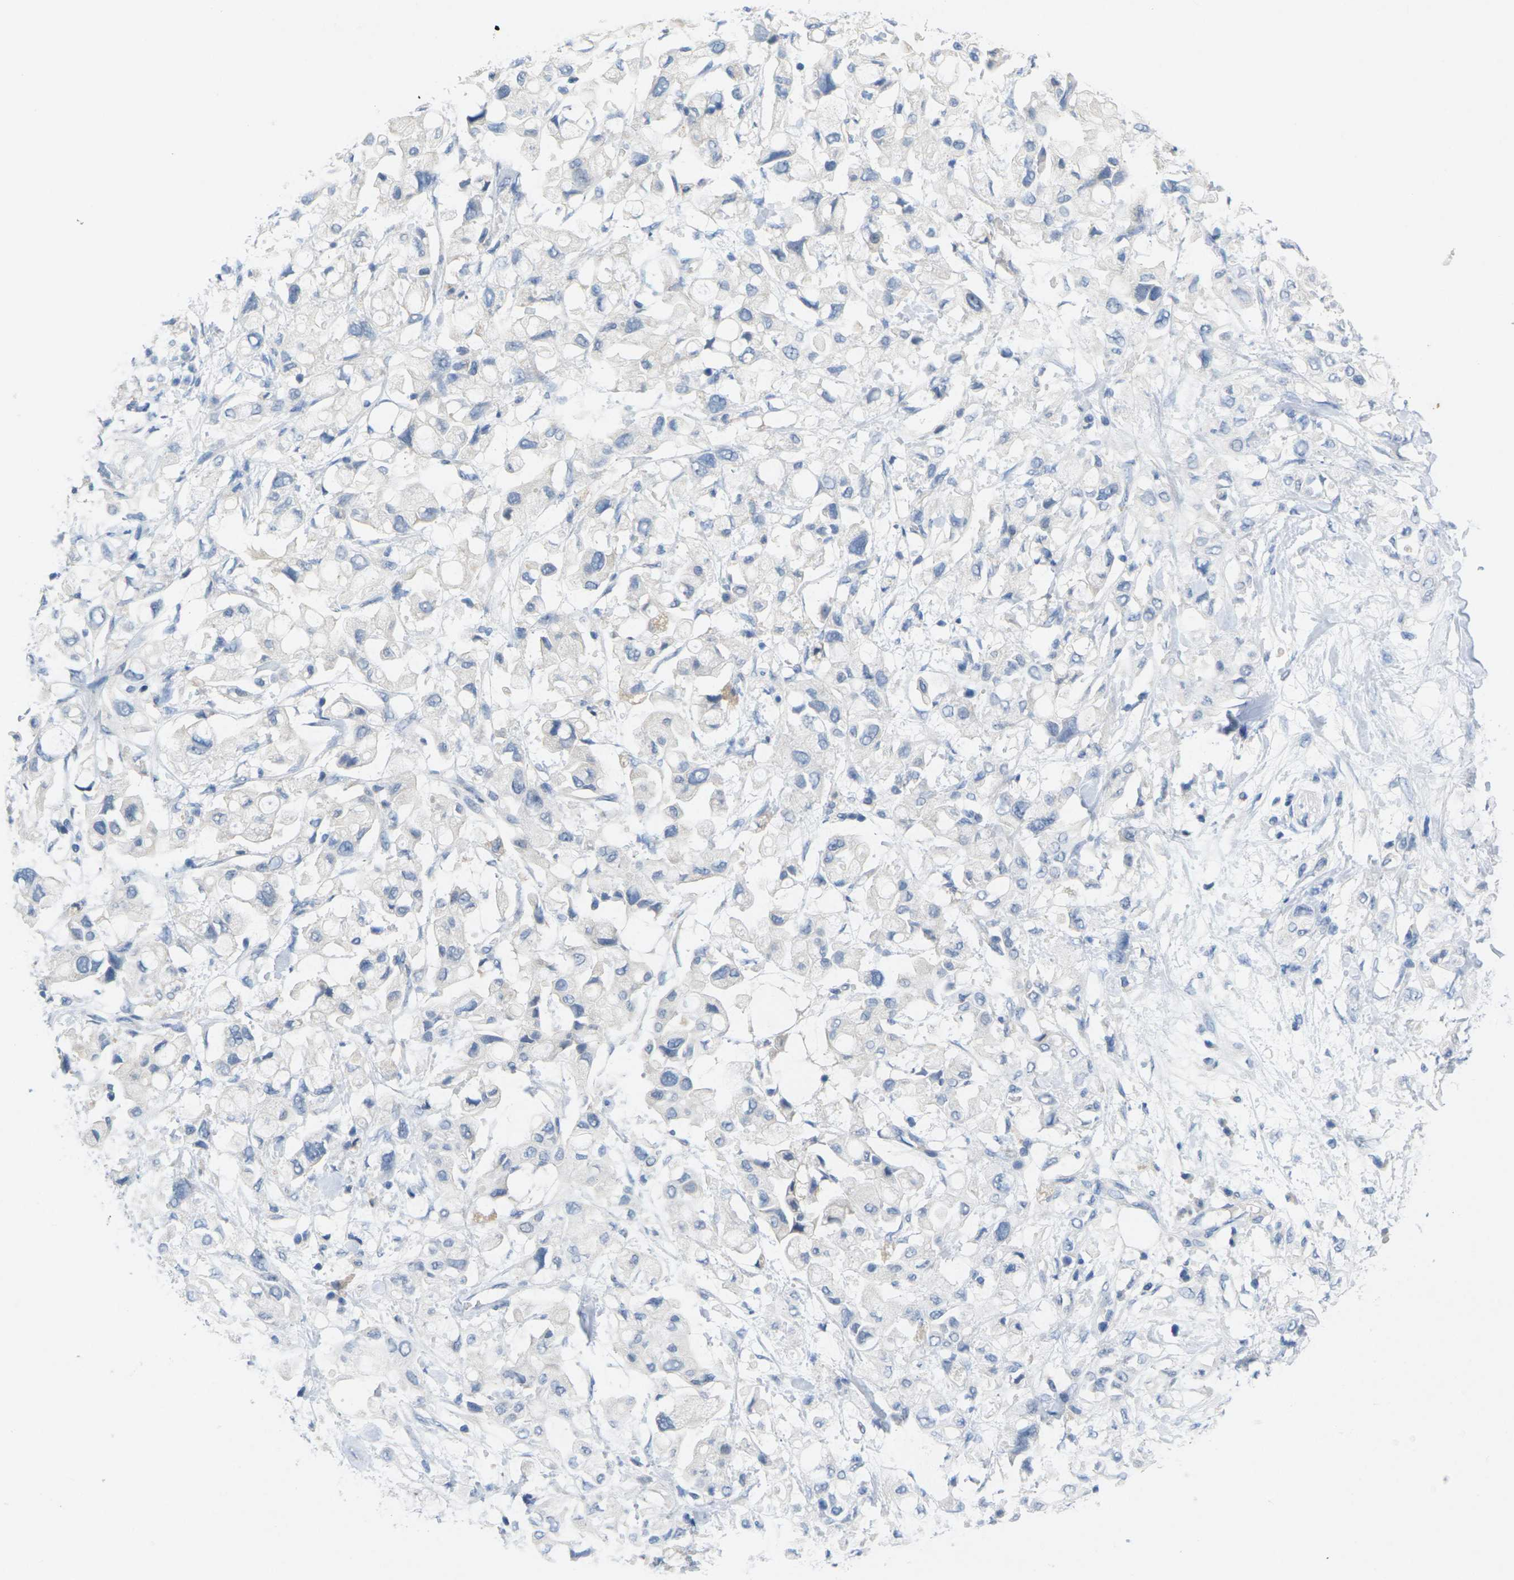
{"staining": {"intensity": "negative", "quantity": "none", "location": "none"}, "tissue": "pancreatic cancer", "cell_type": "Tumor cells", "image_type": "cancer", "snomed": [{"axis": "morphology", "description": "Adenocarcinoma, NOS"}, {"axis": "topography", "description": "Pancreas"}], "caption": "The histopathology image demonstrates no staining of tumor cells in pancreatic adenocarcinoma. (Stains: DAB immunohistochemistry (IHC) with hematoxylin counter stain, Microscopy: brightfield microscopy at high magnification).", "gene": "TNNI3", "patient": {"sex": "female", "age": 56}}